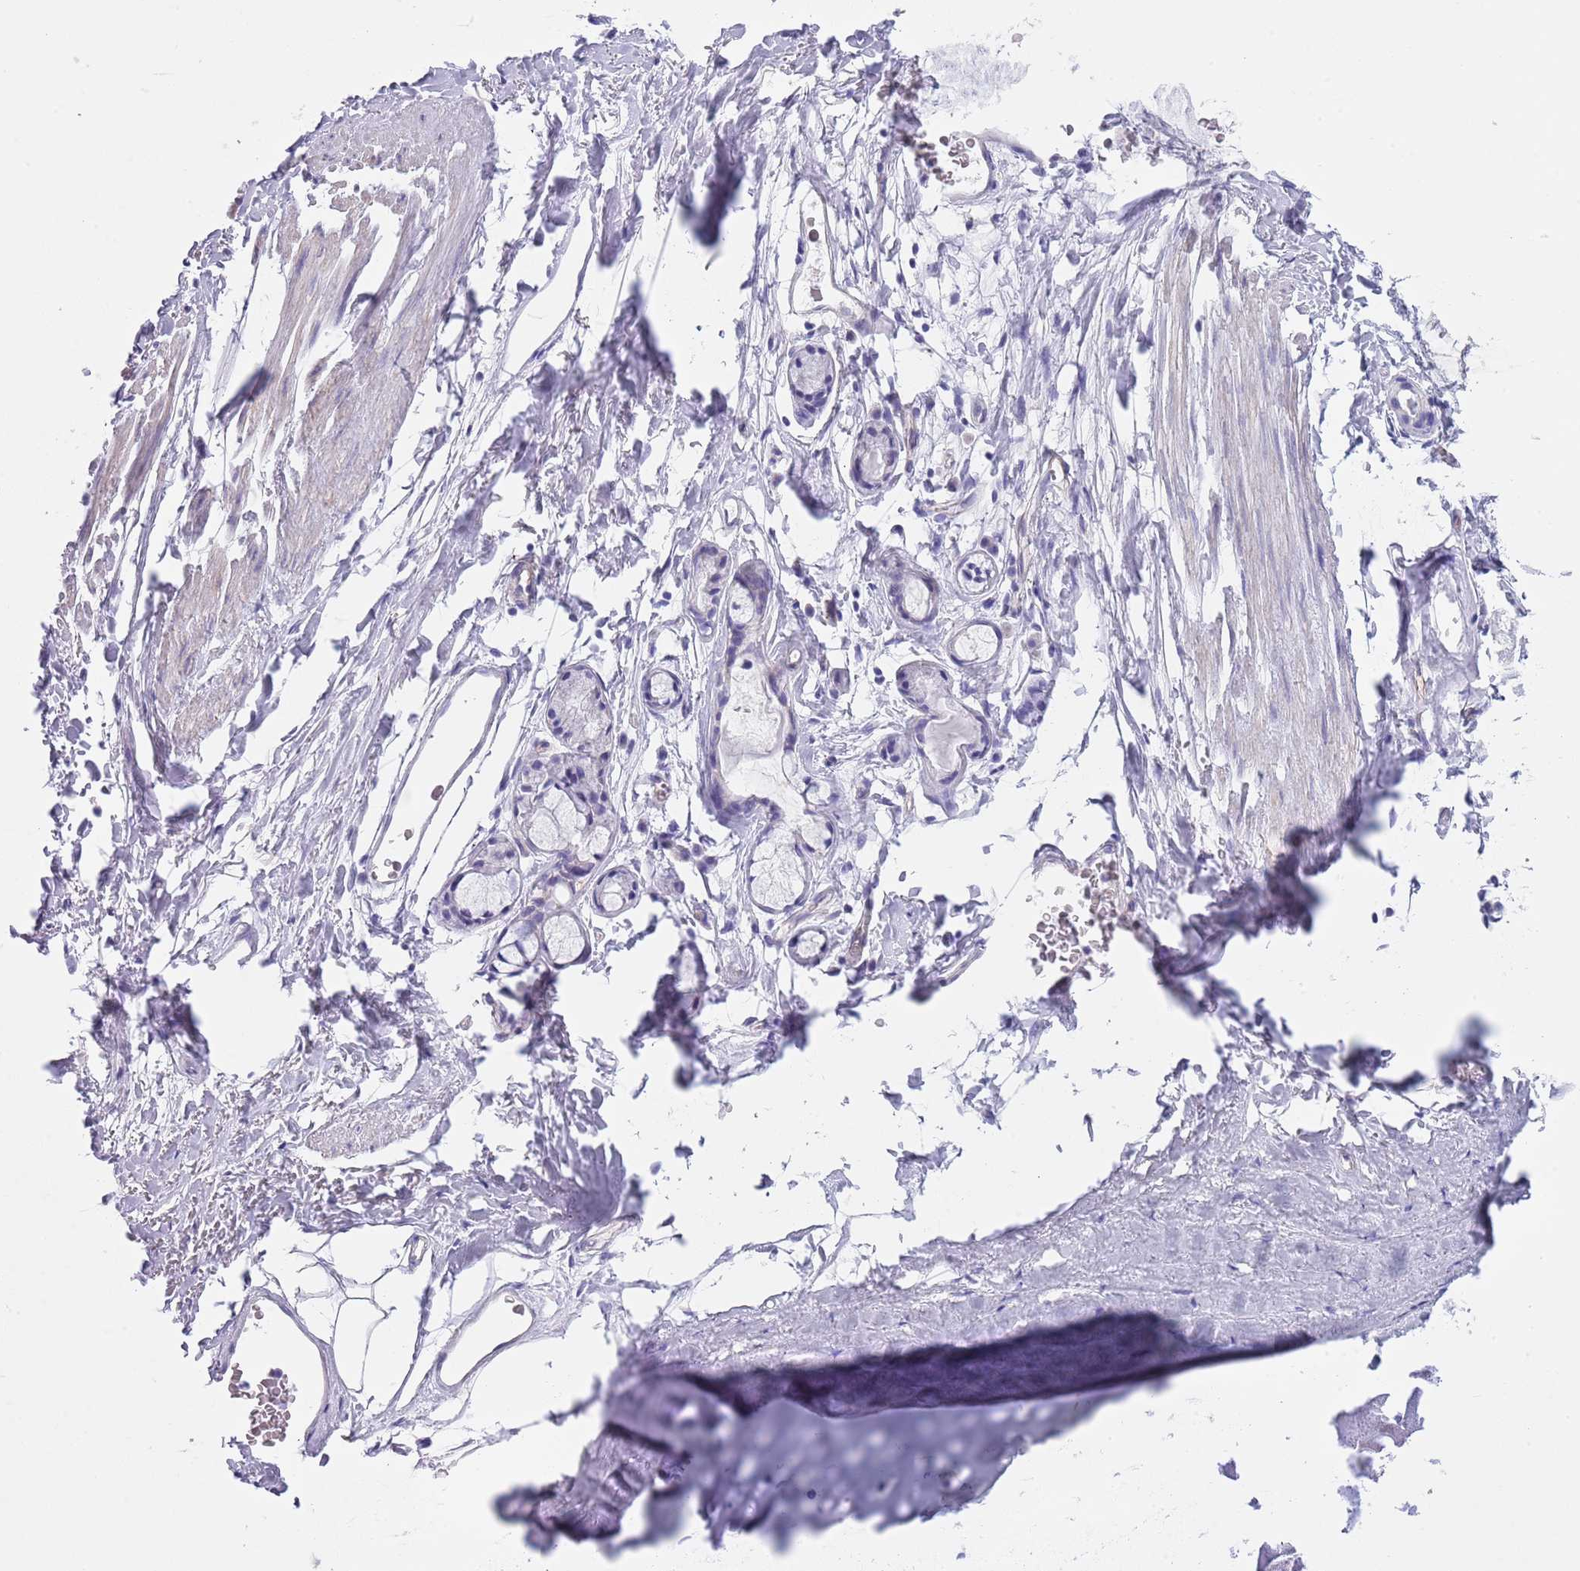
{"staining": {"intensity": "negative", "quantity": "none", "location": "none"}, "tissue": "adipose tissue", "cell_type": "Adipocytes", "image_type": "normal", "snomed": [{"axis": "morphology", "description": "Normal tissue, NOS"}, {"axis": "topography", "description": "Lymph node"}, {"axis": "topography", "description": "Bronchus"}], "caption": "IHC image of unremarkable adipose tissue: human adipose tissue stained with DAB (3,3'-diaminobenzidine) reveals no significant protein positivity in adipocytes.", "gene": "TSGA13", "patient": {"sex": "male", "age": 63}}